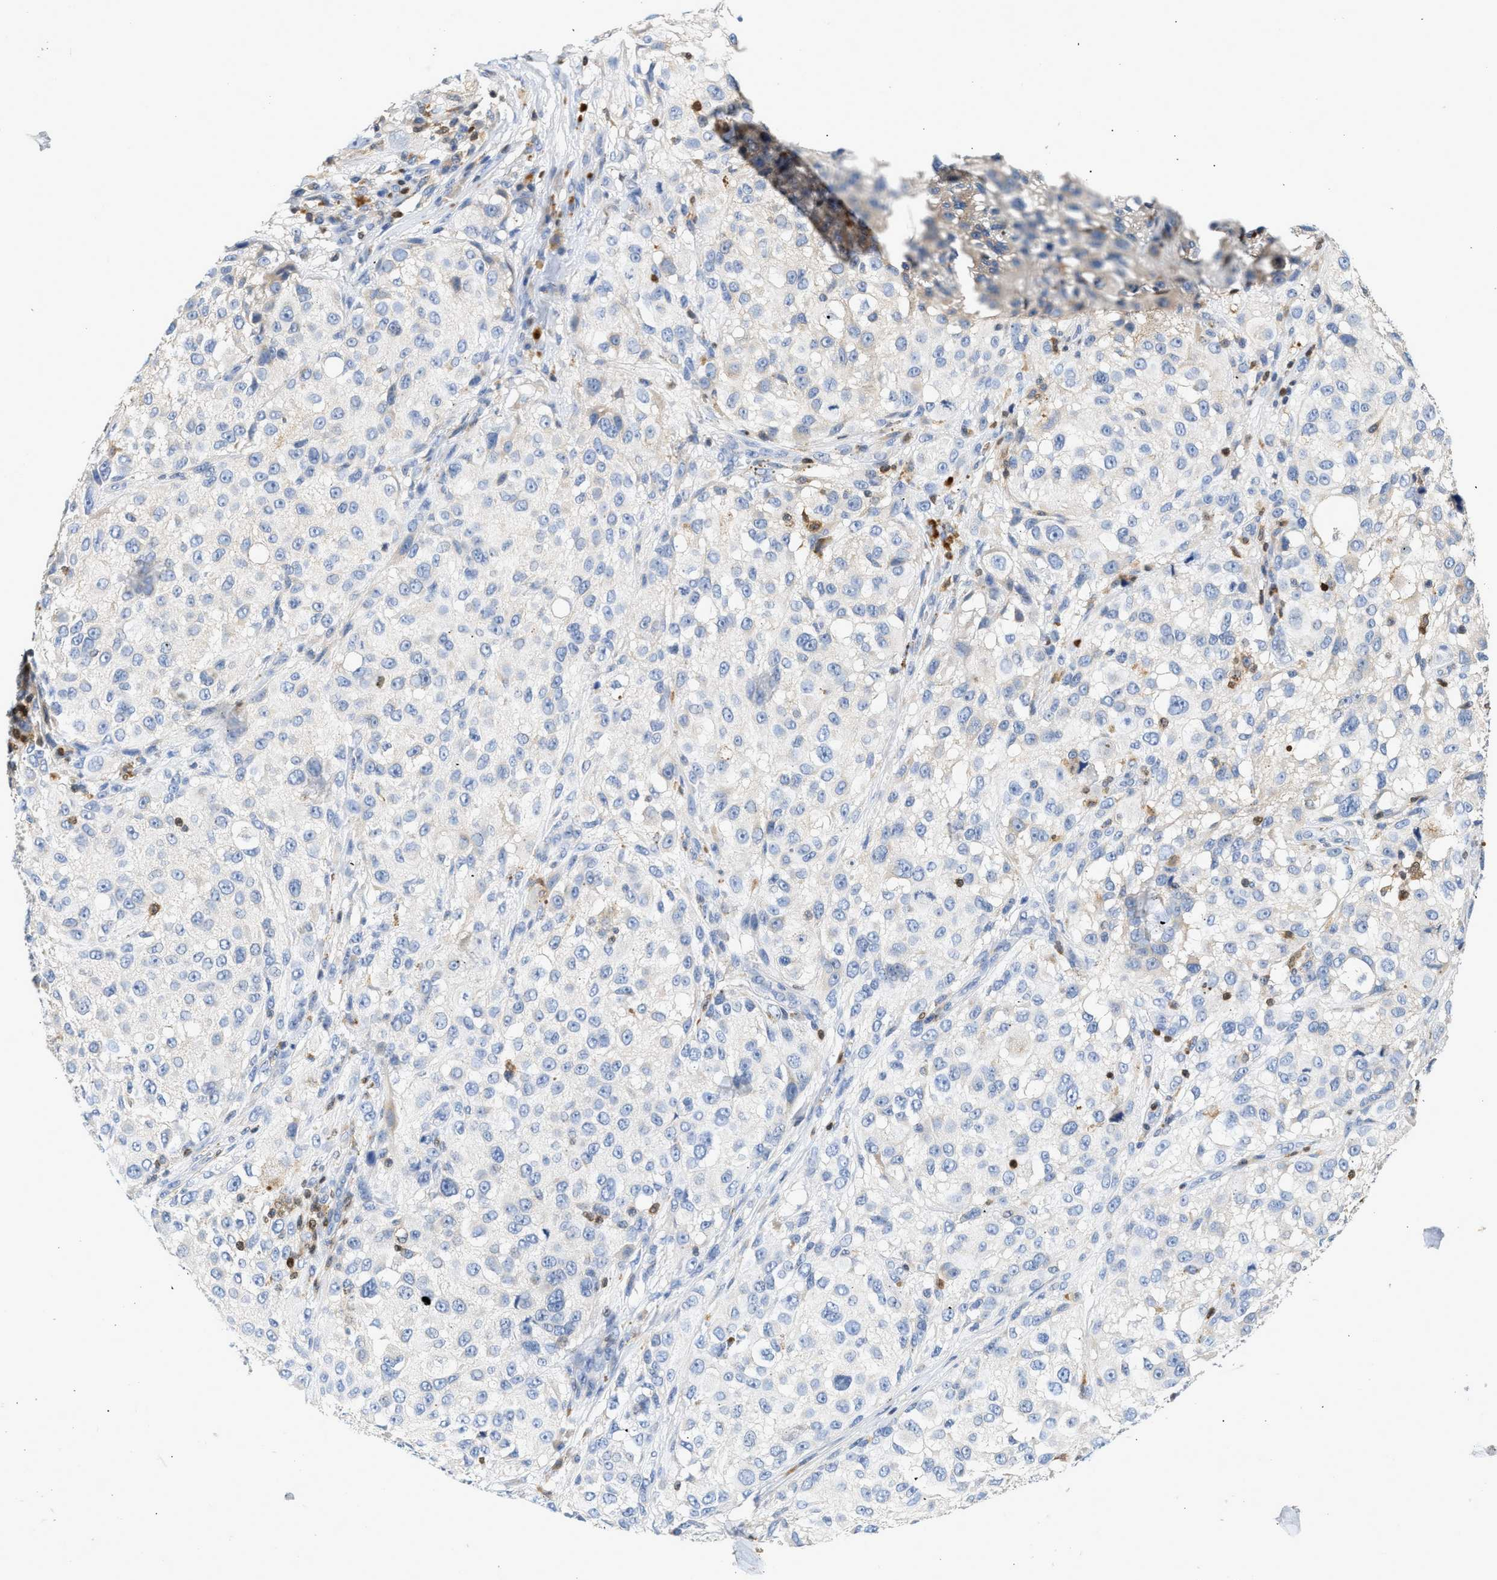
{"staining": {"intensity": "negative", "quantity": "none", "location": "none"}, "tissue": "melanoma", "cell_type": "Tumor cells", "image_type": "cancer", "snomed": [{"axis": "morphology", "description": "Necrosis, NOS"}, {"axis": "morphology", "description": "Malignant melanoma, NOS"}, {"axis": "topography", "description": "Skin"}], "caption": "Immunohistochemical staining of melanoma displays no significant staining in tumor cells.", "gene": "SLIT2", "patient": {"sex": "female", "age": 87}}